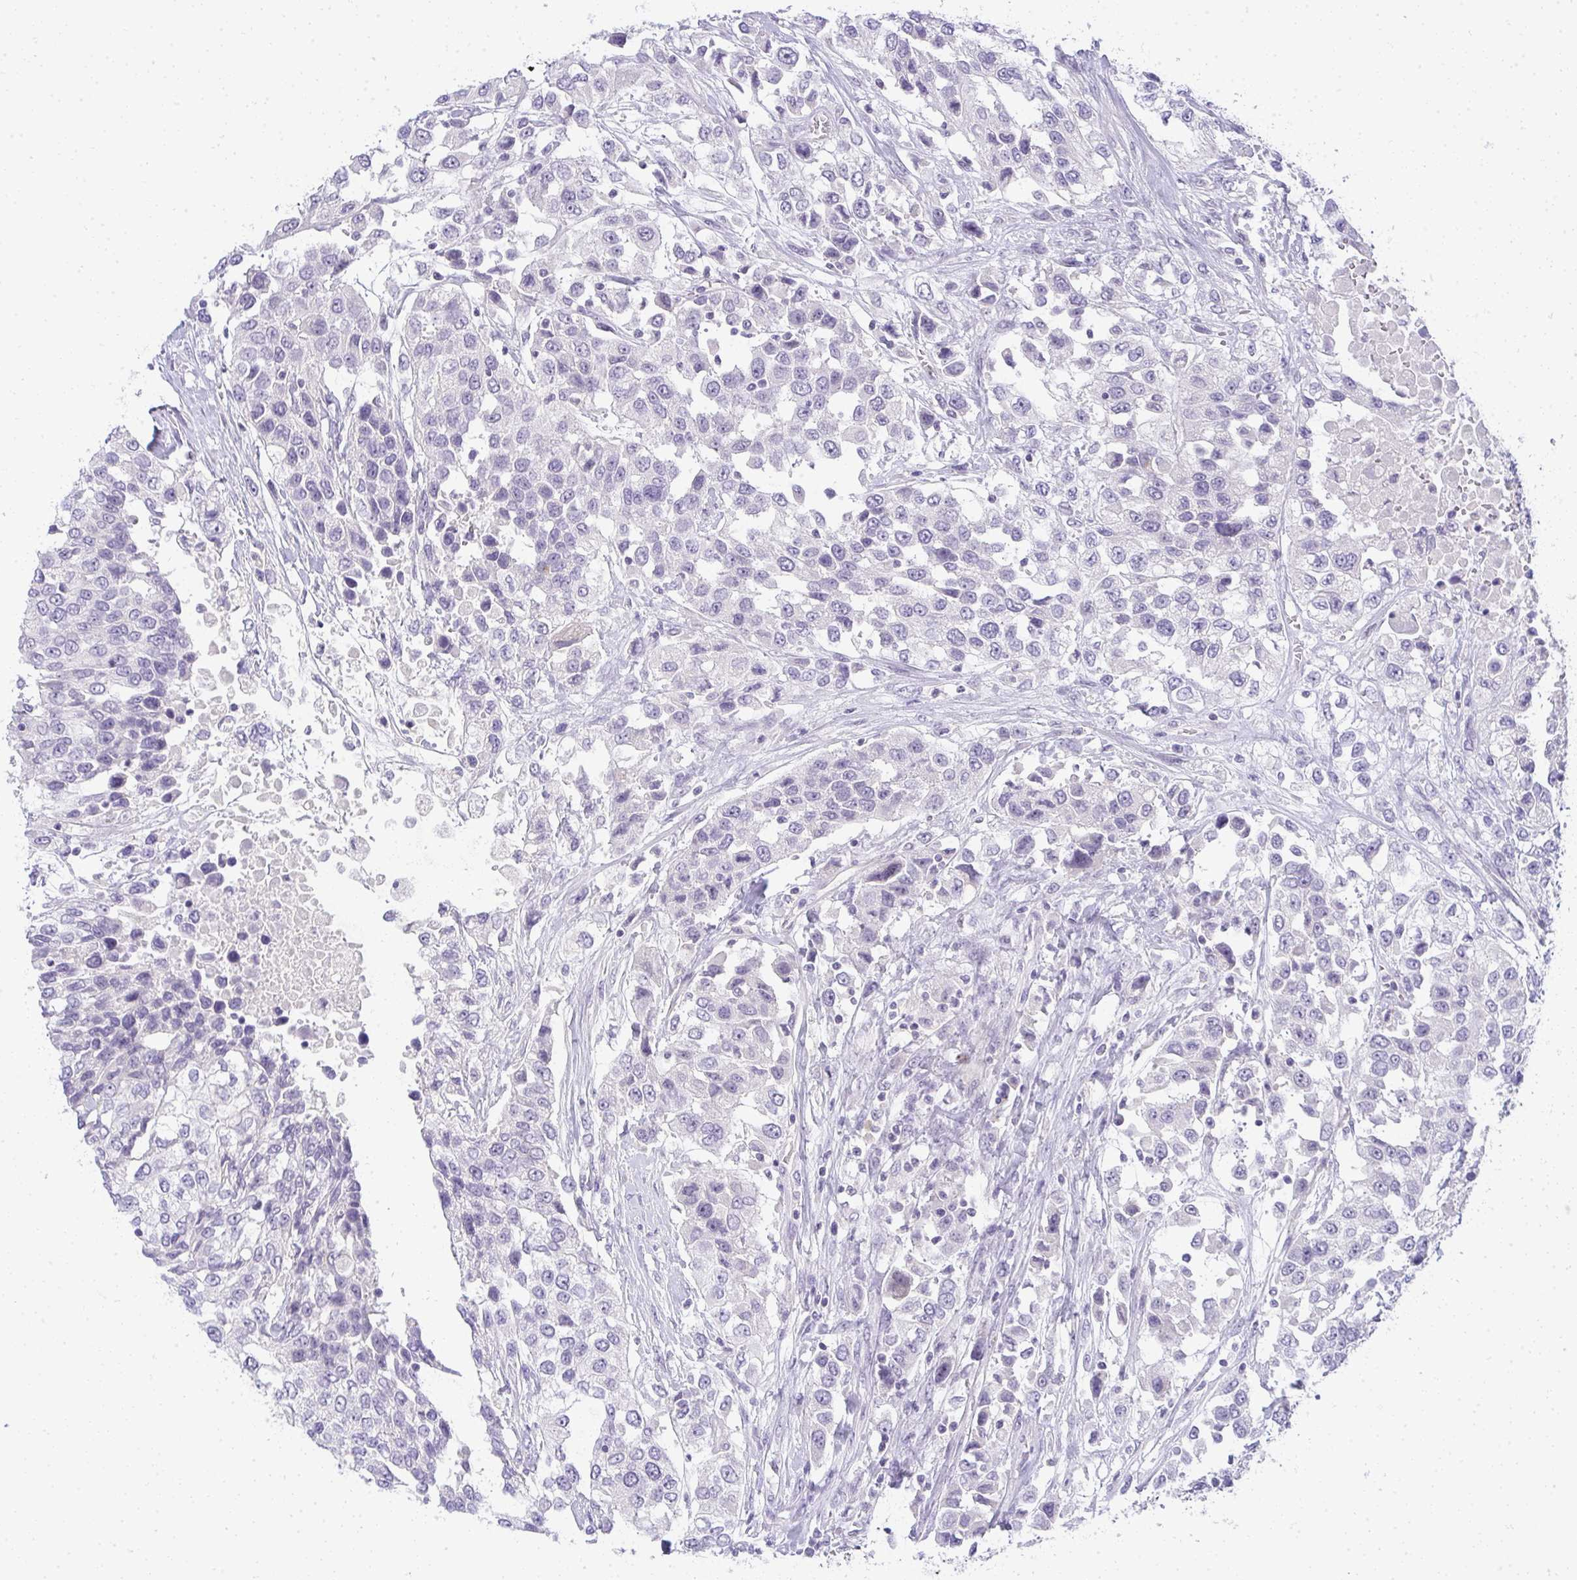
{"staining": {"intensity": "negative", "quantity": "none", "location": "none"}, "tissue": "urothelial cancer", "cell_type": "Tumor cells", "image_type": "cancer", "snomed": [{"axis": "morphology", "description": "Urothelial carcinoma, High grade"}, {"axis": "topography", "description": "Urinary bladder"}], "caption": "Immunohistochemical staining of human urothelial cancer demonstrates no significant expression in tumor cells. Brightfield microscopy of IHC stained with DAB (3,3'-diaminobenzidine) (brown) and hematoxylin (blue), captured at high magnification.", "gene": "TMEM82", "patient": {"sex": "female", "age": 80}}